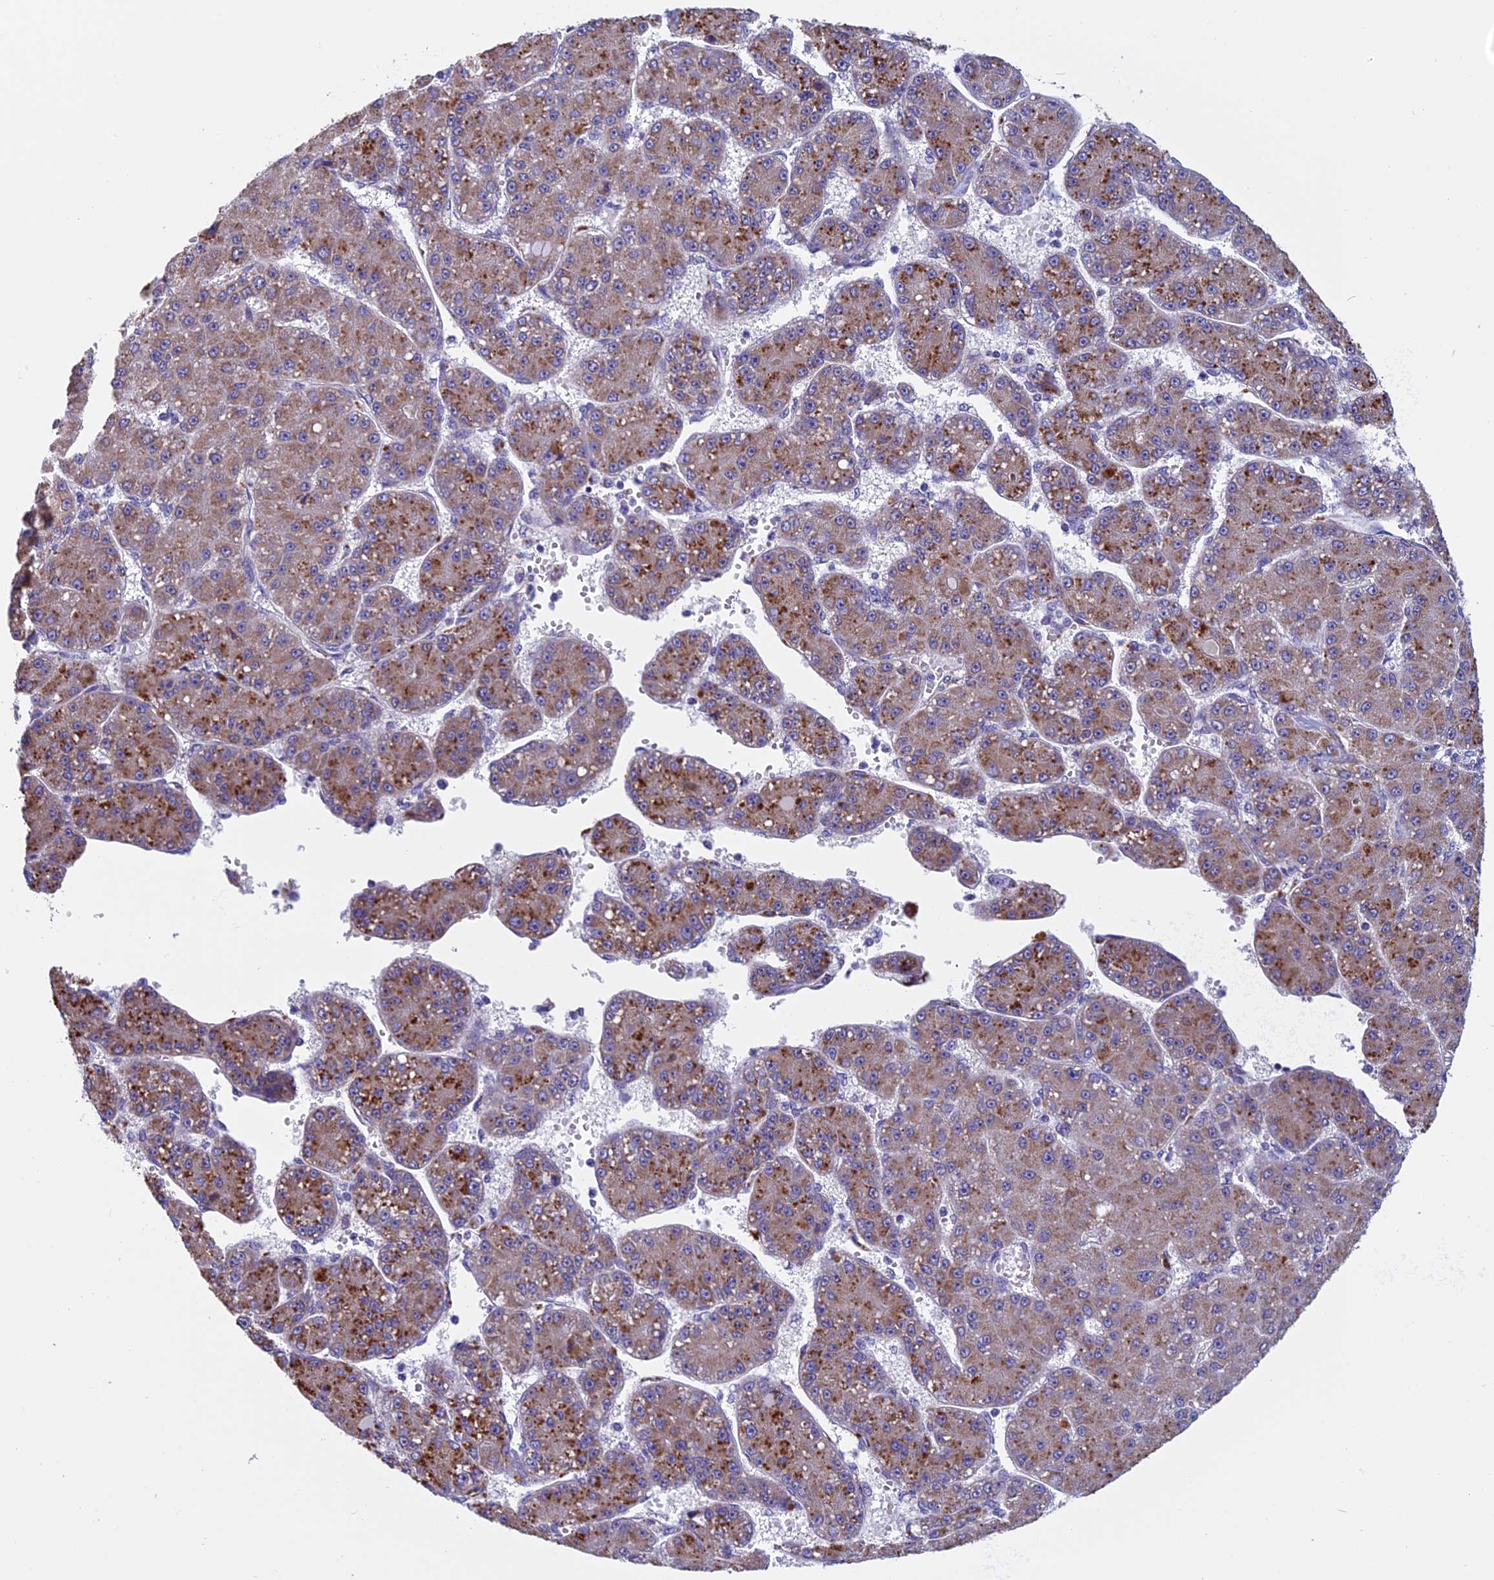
{"staining": {"intensity": "moderate", "quantity": ">75%", "location": "cytoplasmic/membranous"}, "tissue": "liver cancer", "cell_type": "Tumor cells", "image_type": "cancer", "snomed": [{"axis": "morphology", "description": "Carcinoma, Hepatocellular, NOS"}, {"axis": "topography", "description": "Liver"}], "caption": "A micrograph of liver hepatocellular carcinoma stained for a protein displays moderate cytoplasmic/membranous brown staining in tumor cells.", "gene": "ZNF317", "patient": {"sex": "male", "age": 67}}